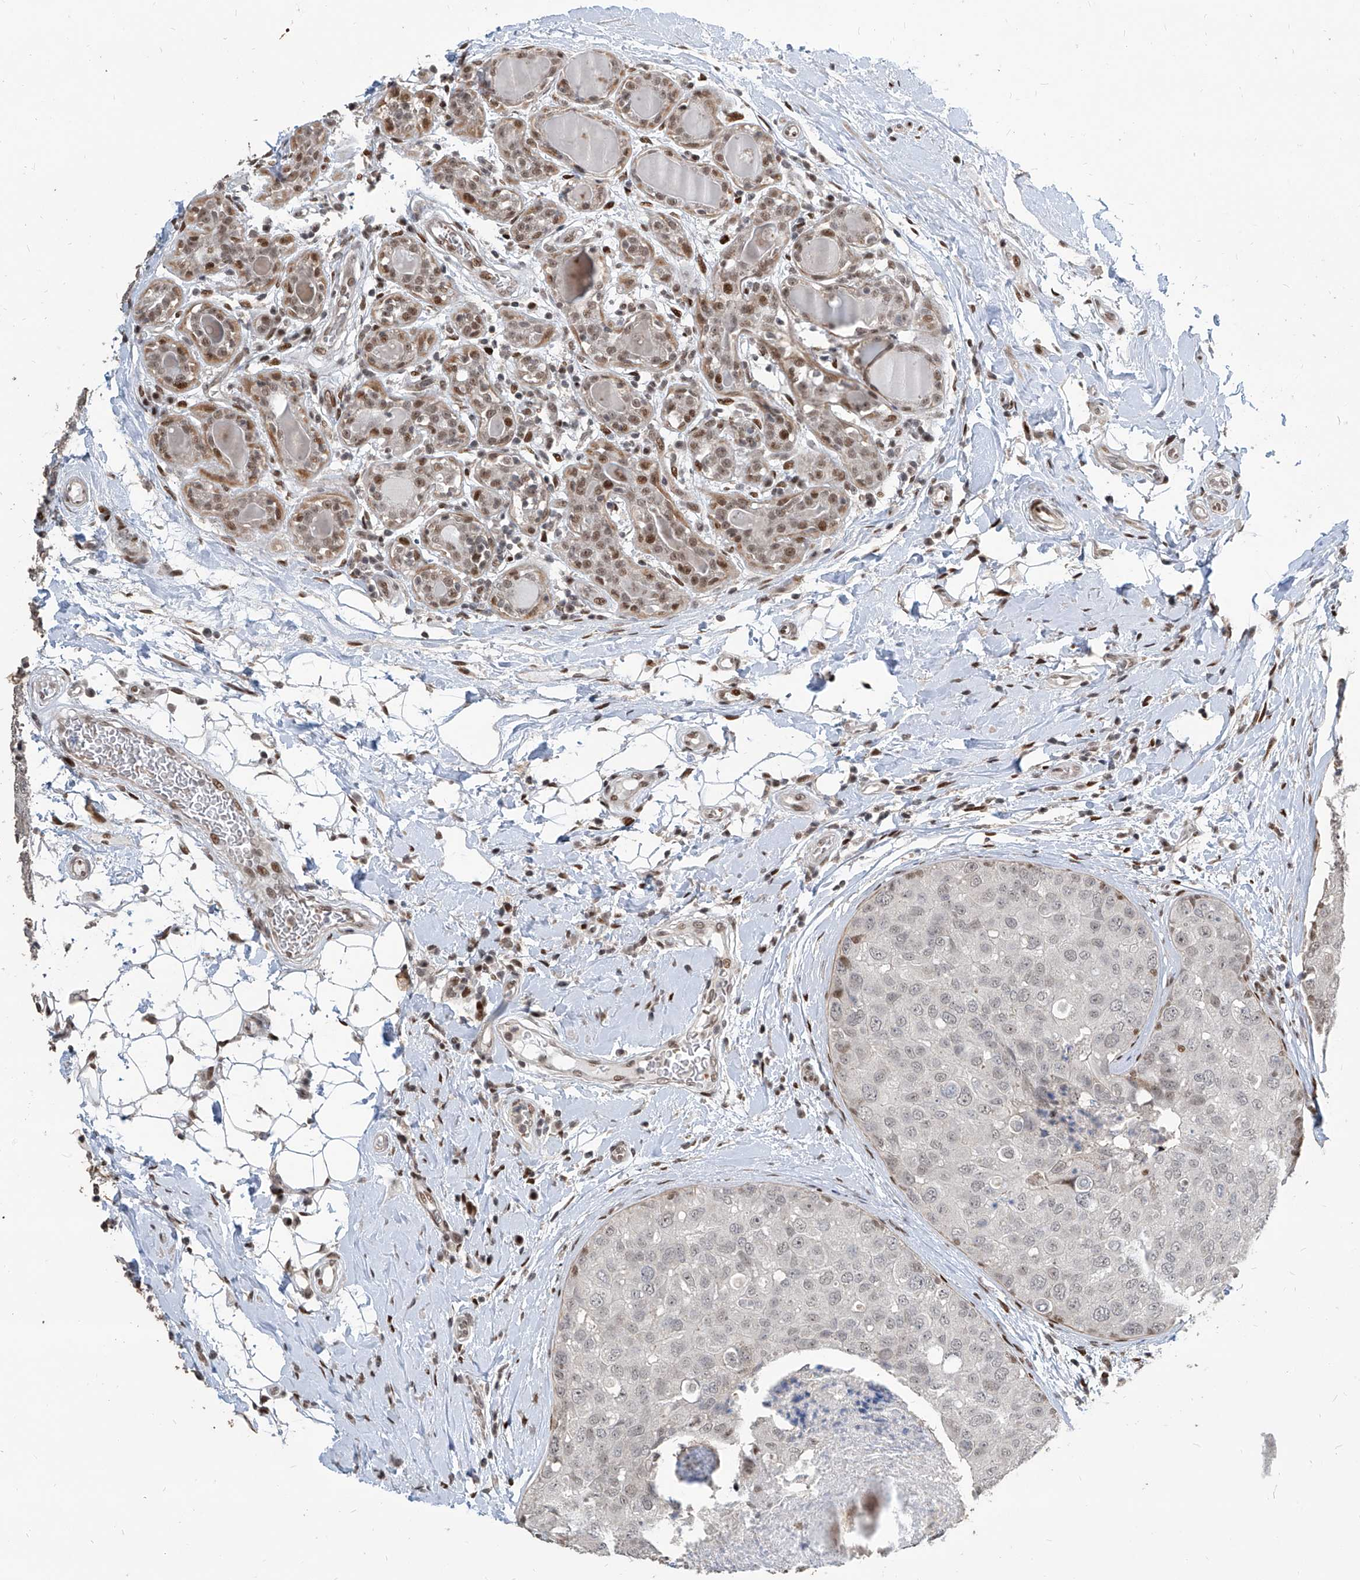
{"staining": {"intensity": "weak", "quantity": "25%-75%", "location": "nuclear"}, "tissue": "breast cancer", "cell_type": "Tumor cells", "image_type": "cancer", "snomed": [{"axis": "morphology", "description": "Duct carcinoma"}, {"axis": "topography", "description": "Breast"}], "caption": "This histopathology image displays immunohistochemistry (IHC) staining of human breast intraductal carcinoma, with low weak nuclear staining in approximately 25%-75% of tumor cells.", "gene": "IRF2", "patient": {"sex": "female", "age": 27}}